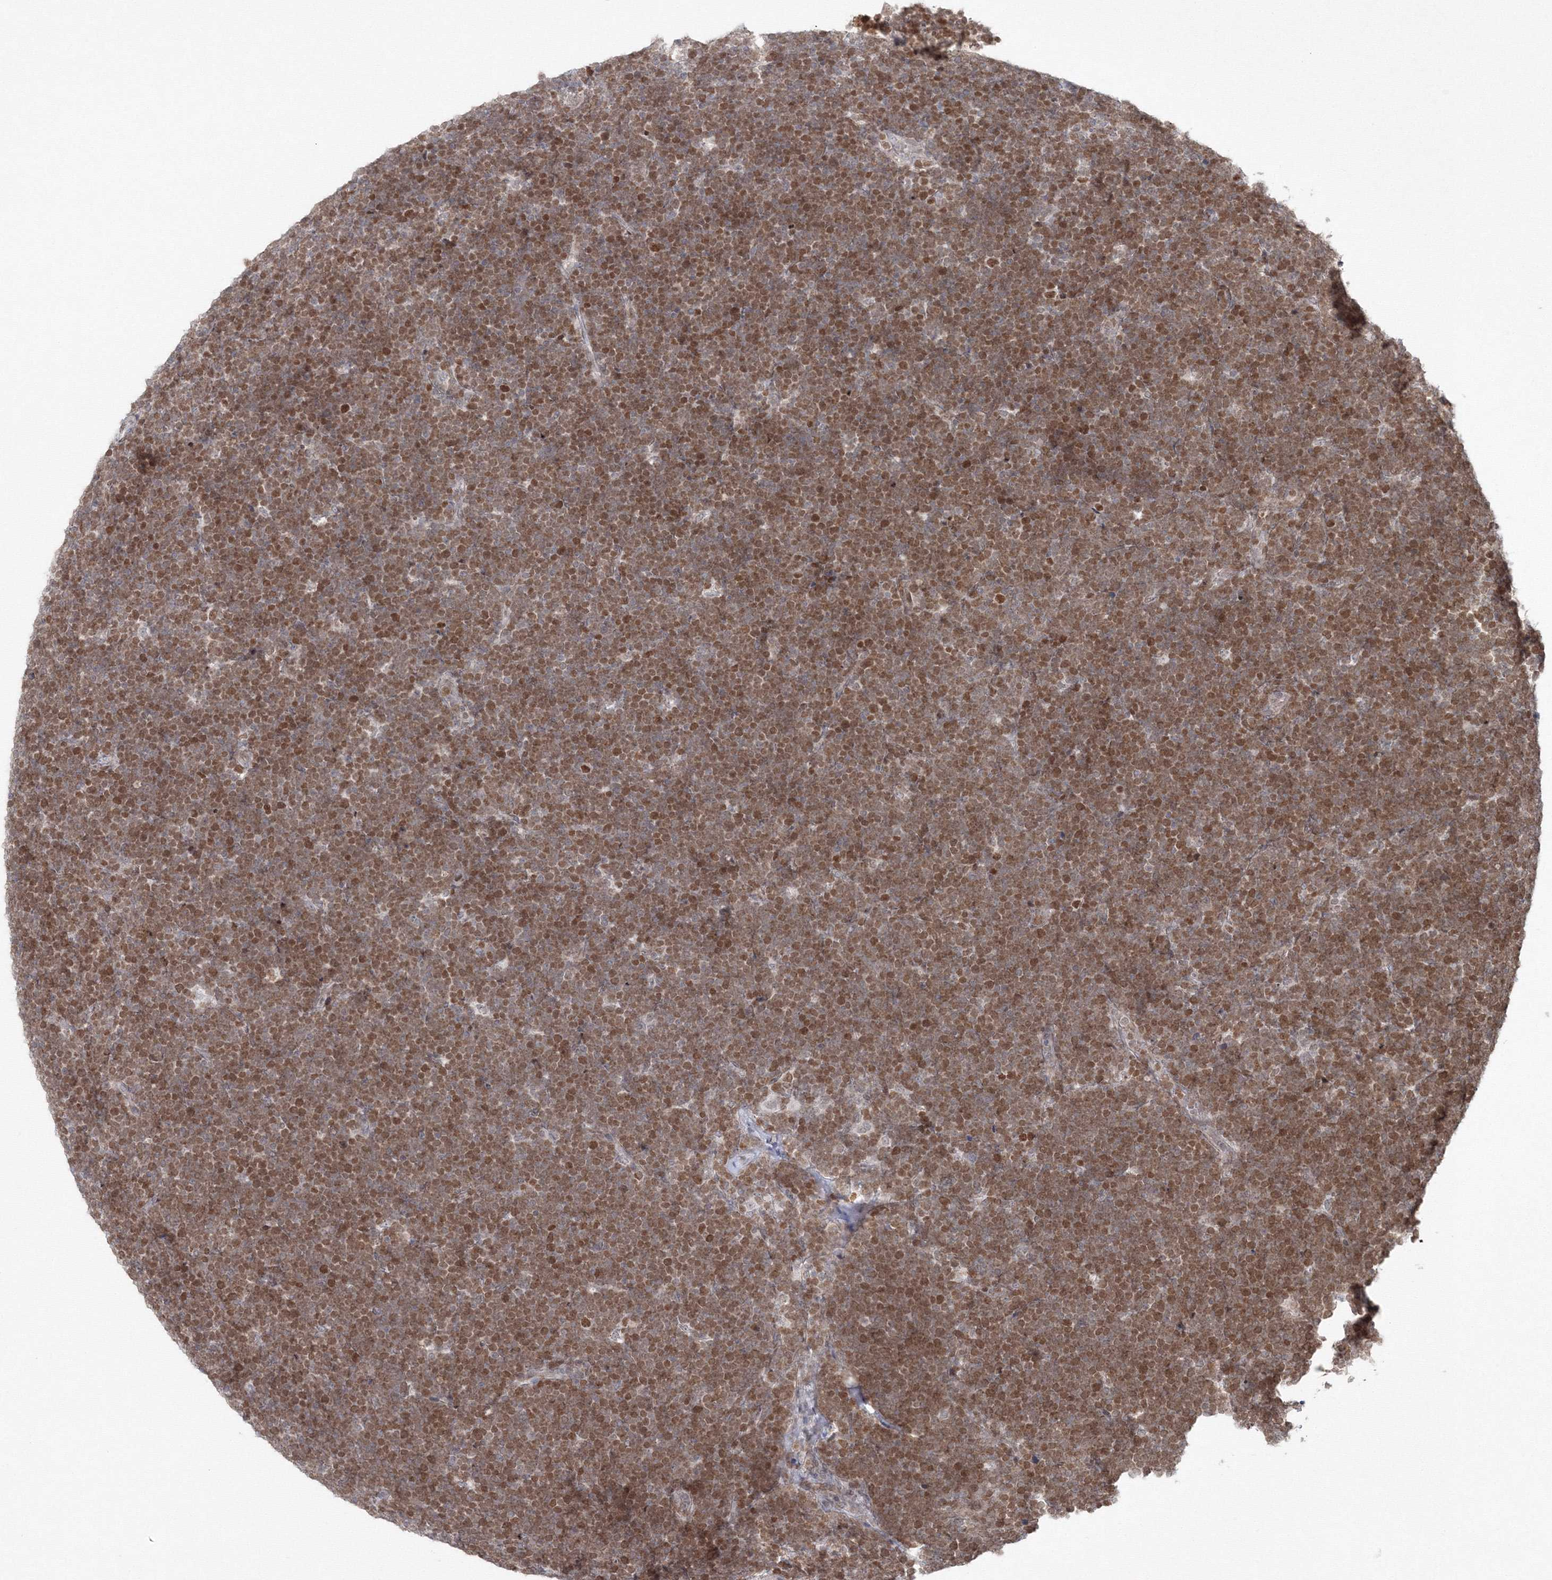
{"staining": {"intensity": "moderate", "quantity": ">75%", "location": "nuclear"}, "tissue": "lymphoma", "cell_type": "Tumor cells", "image_type": "cancer", "snomed": [{"axis": "morphology", "description": "Malignant lymphoma, non-Hodgkin's type, High grade"}, {"axis": "topography", "description": "Lymph node"}], "caption": "Tumor cells reveal medium levels of moderate nuclear positivity in about >75% of cells in high-grade malignant lymphoma, non-Hodgkin's type.", "gene": "KIF4A", "patient": {"sex": "male", "age": 13}}